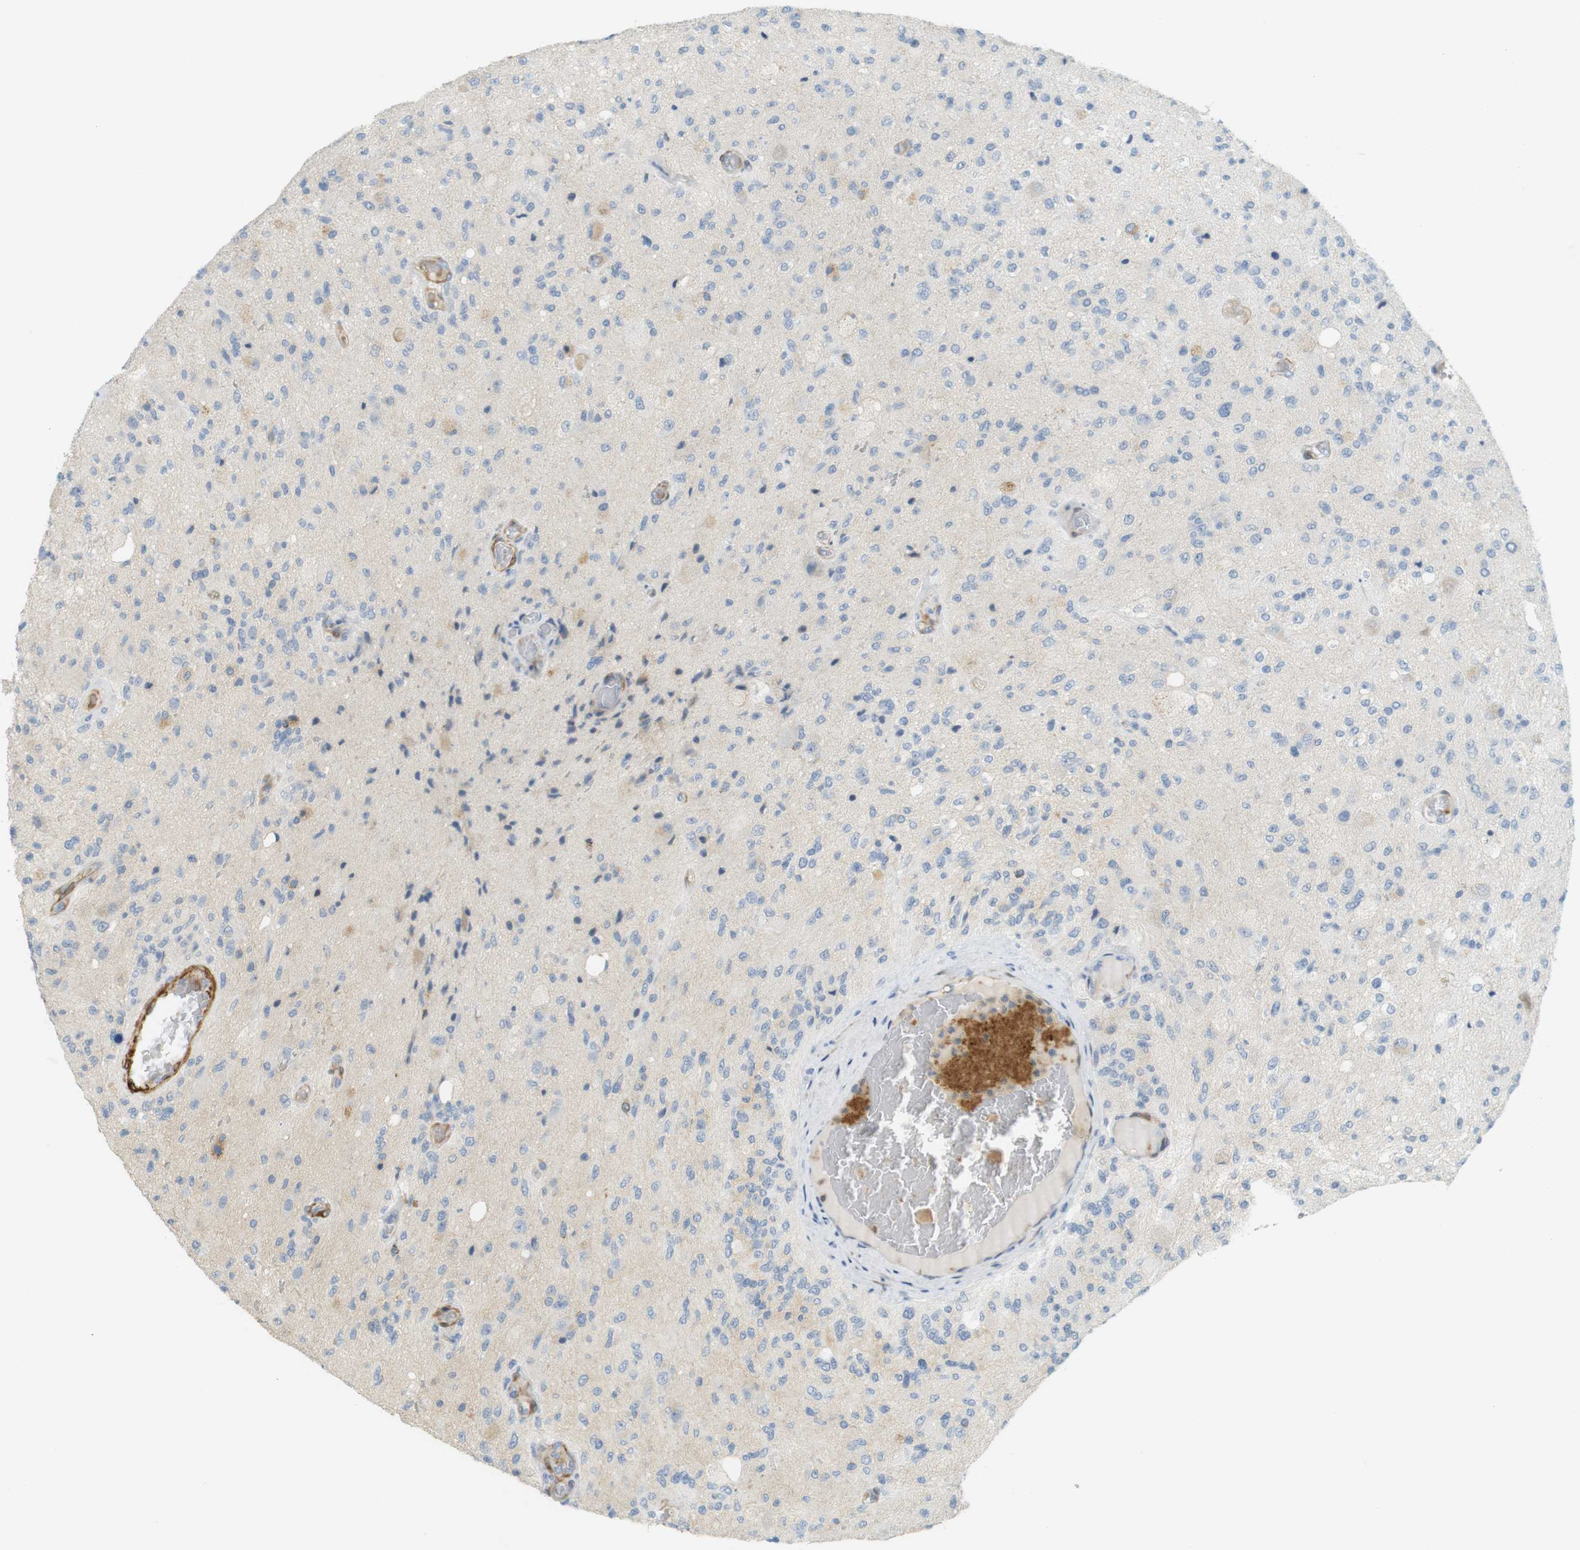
{"staining": {"intensity": "negative", "quantity": "none", "location": "none"}, "tissue": "glioma", "cell_type": "Tumor cells", "image_type": "cancer", "snomed": [{"axis": "morphology", "description": "Normal tissue, NOS"}, {"axis": "morphology", "description": "Glioma, malignant, High grade"}, {"axis": "topography", "description": "Cerebral cortex"}], "caption": "DAB immunohistochemical staining of glioma reveals no significant expression in tumor cells.", "gene": "PDE3A", "patient": {"sex": "male", "age": 77}}